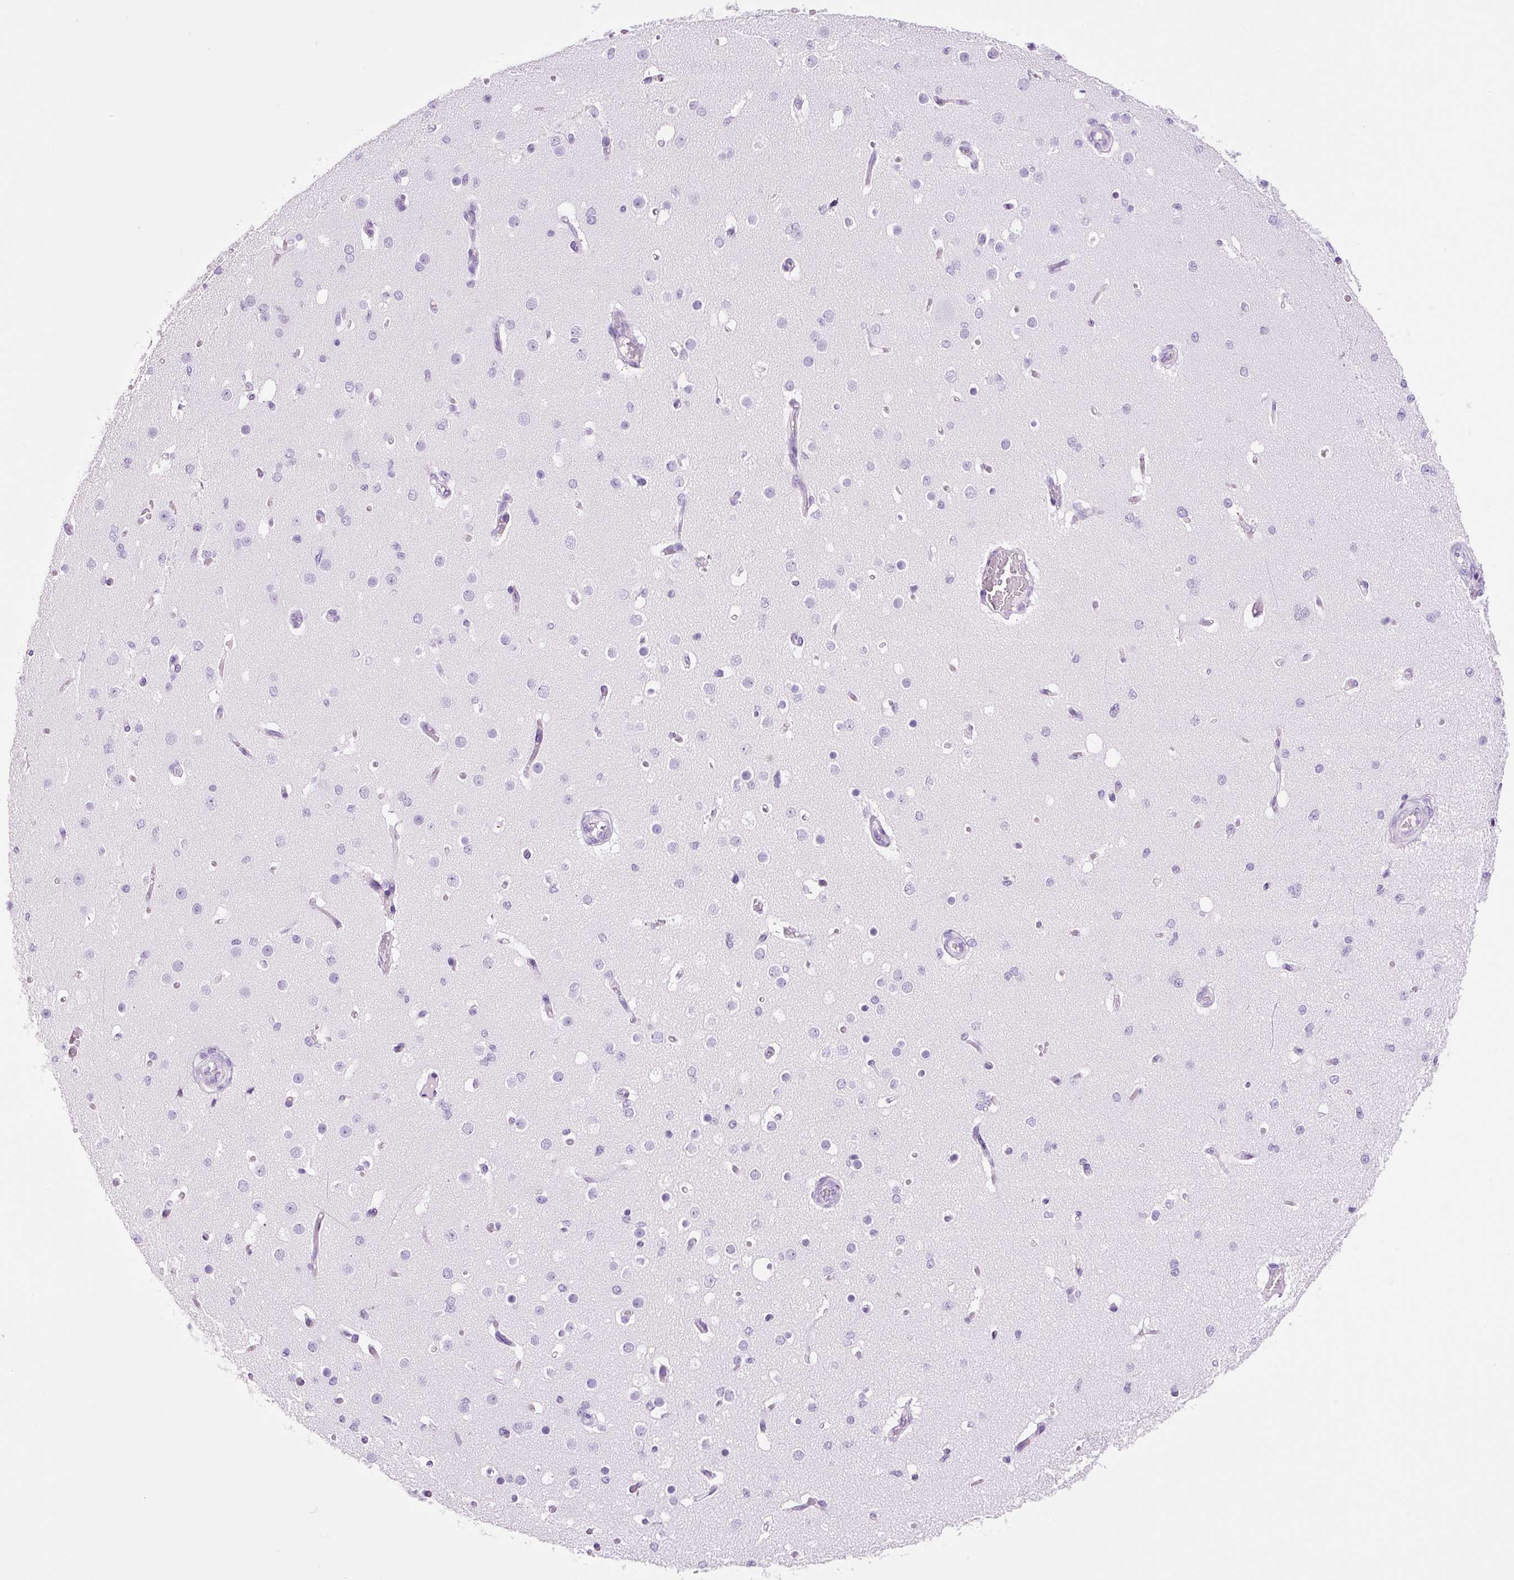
{"staining": {"intensity": "negative", "quantity": "none", "location": "none"}, "tissue": "cerebral cortex", "cell_type": "Endothelial cells", "image_type": "normal", "snomed": [{"axis": "morphology", "description": "Normal tissue, NOS"}, {"axis": "morphology", "description": "Inflammation, NOS"}, {"axis": "topography", "description": "Cerebral cortex"}], "caption": "This micrograph is of unremarkable cerebral cortex stained with IHC to label a protein in brown with the nuclei are counter-stained blue. There is no positivity in endothelial cells. (Stains: DAB (3,3'-diaminobenzidine) immunohistochemistry (IHC) with hematoxylin counter stain, Microscopy: brightfield microscopy at high magnification).", "gene": "ADSS1", "patient": {"sex": "male", "age": 6}}